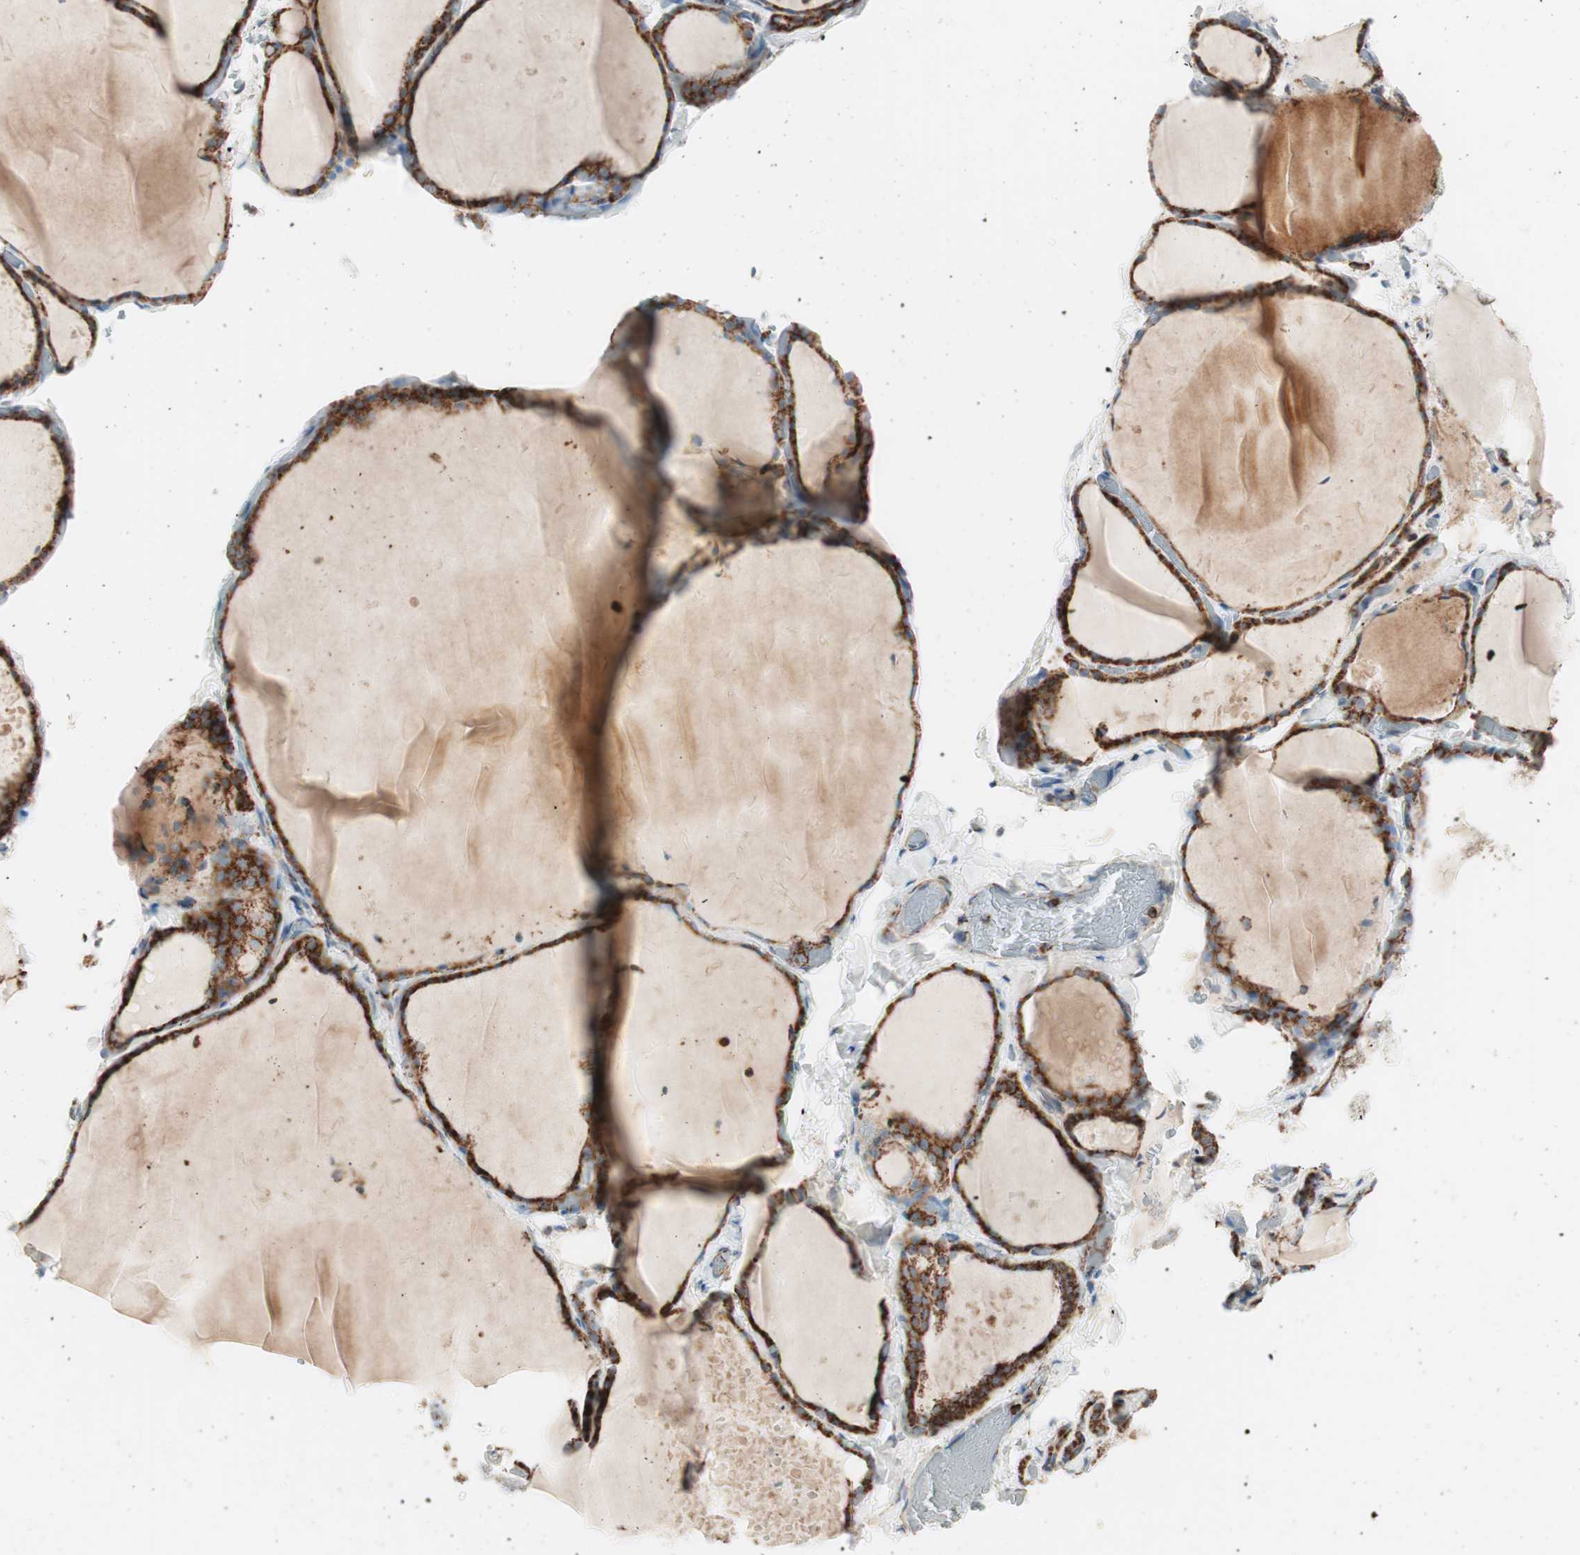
{"staining": {"intensity": "strong", "quantity": ">75%", "location": "cytoplasmic/membranous"}, "tissue": "thyroid gland", "cell_type": "Glandular cells", "image_type": "normal", "snomed": [{"axis": "morphology", "description": "Normal tissue, NOS"}, {"axis": "topography", "description": "Thyroid gland"}], "caption": "Brown immunohistochemical staining in normal human thyroid gland exhibits strong cytoplasmic/membranous positivity in approximately >75% of glandular cells. The protein of interest is shown in brown color, while the nuclei are stained blue.", "gene": "TOMM20", "patient": {"sex": "female", "age": 22}}